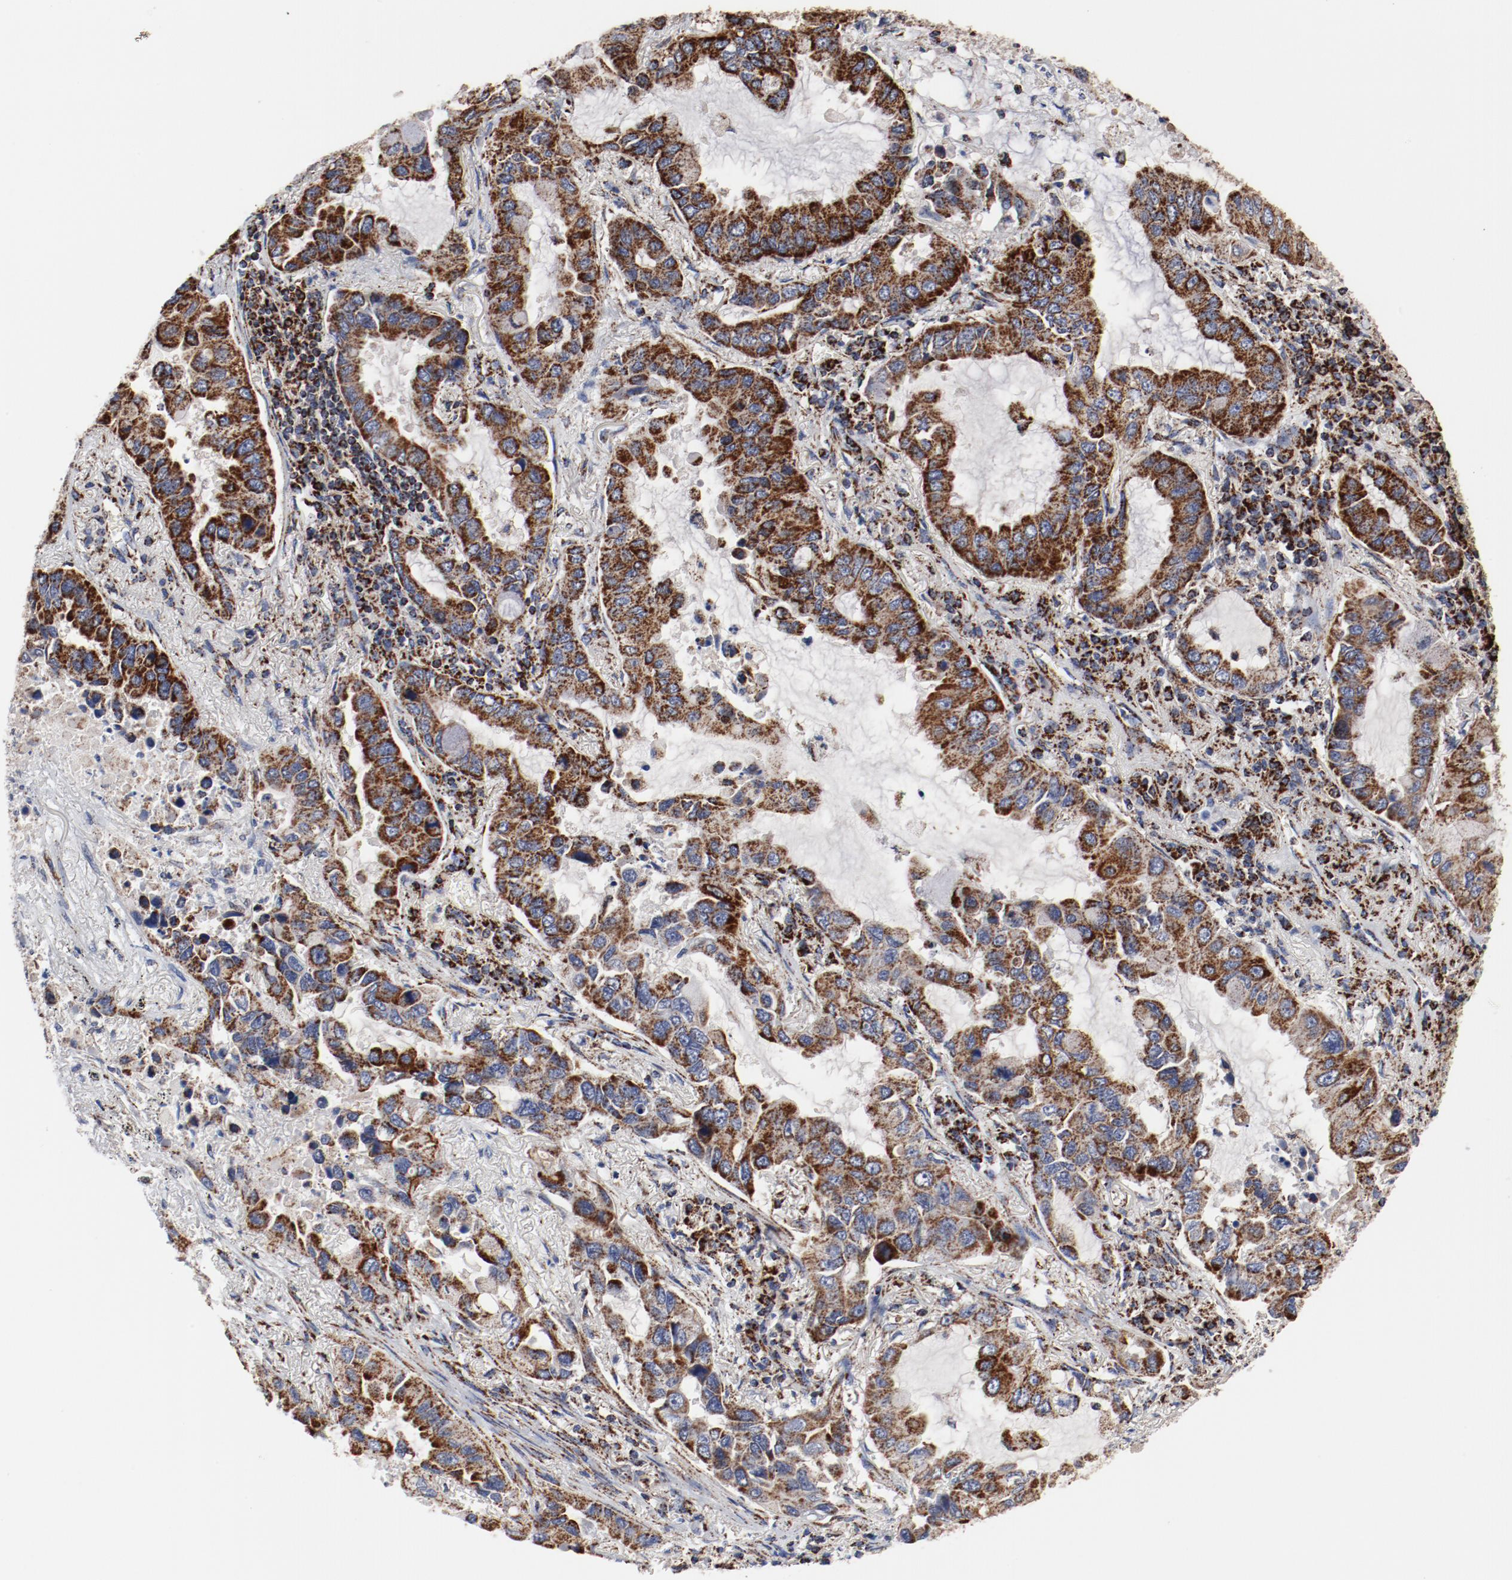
{"staining": {"intensity": "moderate", "quantity": ">75%", "location": "cytoplasmic/membranous"}, "tissue": "lung cancer", "cell_type": "Tumor cells", "image_type": "cancer", "snomed": [{"axis": "morphology", "description": "Adenocarcinoma, NOS"}, {"axis": "topography", "description": "Lung"}], "caption": "IHC micrograph of neoplastic tissue: lung cancer (adenocarcinoma) stained using immunohistochemistry displays medium levels of moderate protein expression localized specifically in the cytoplasmic/membranous of tumor cells, appearing as a cytoplasmic/membranous brown color.", "gene": "NDUFV2", "patient": {"sex": "male", "age": 64}}